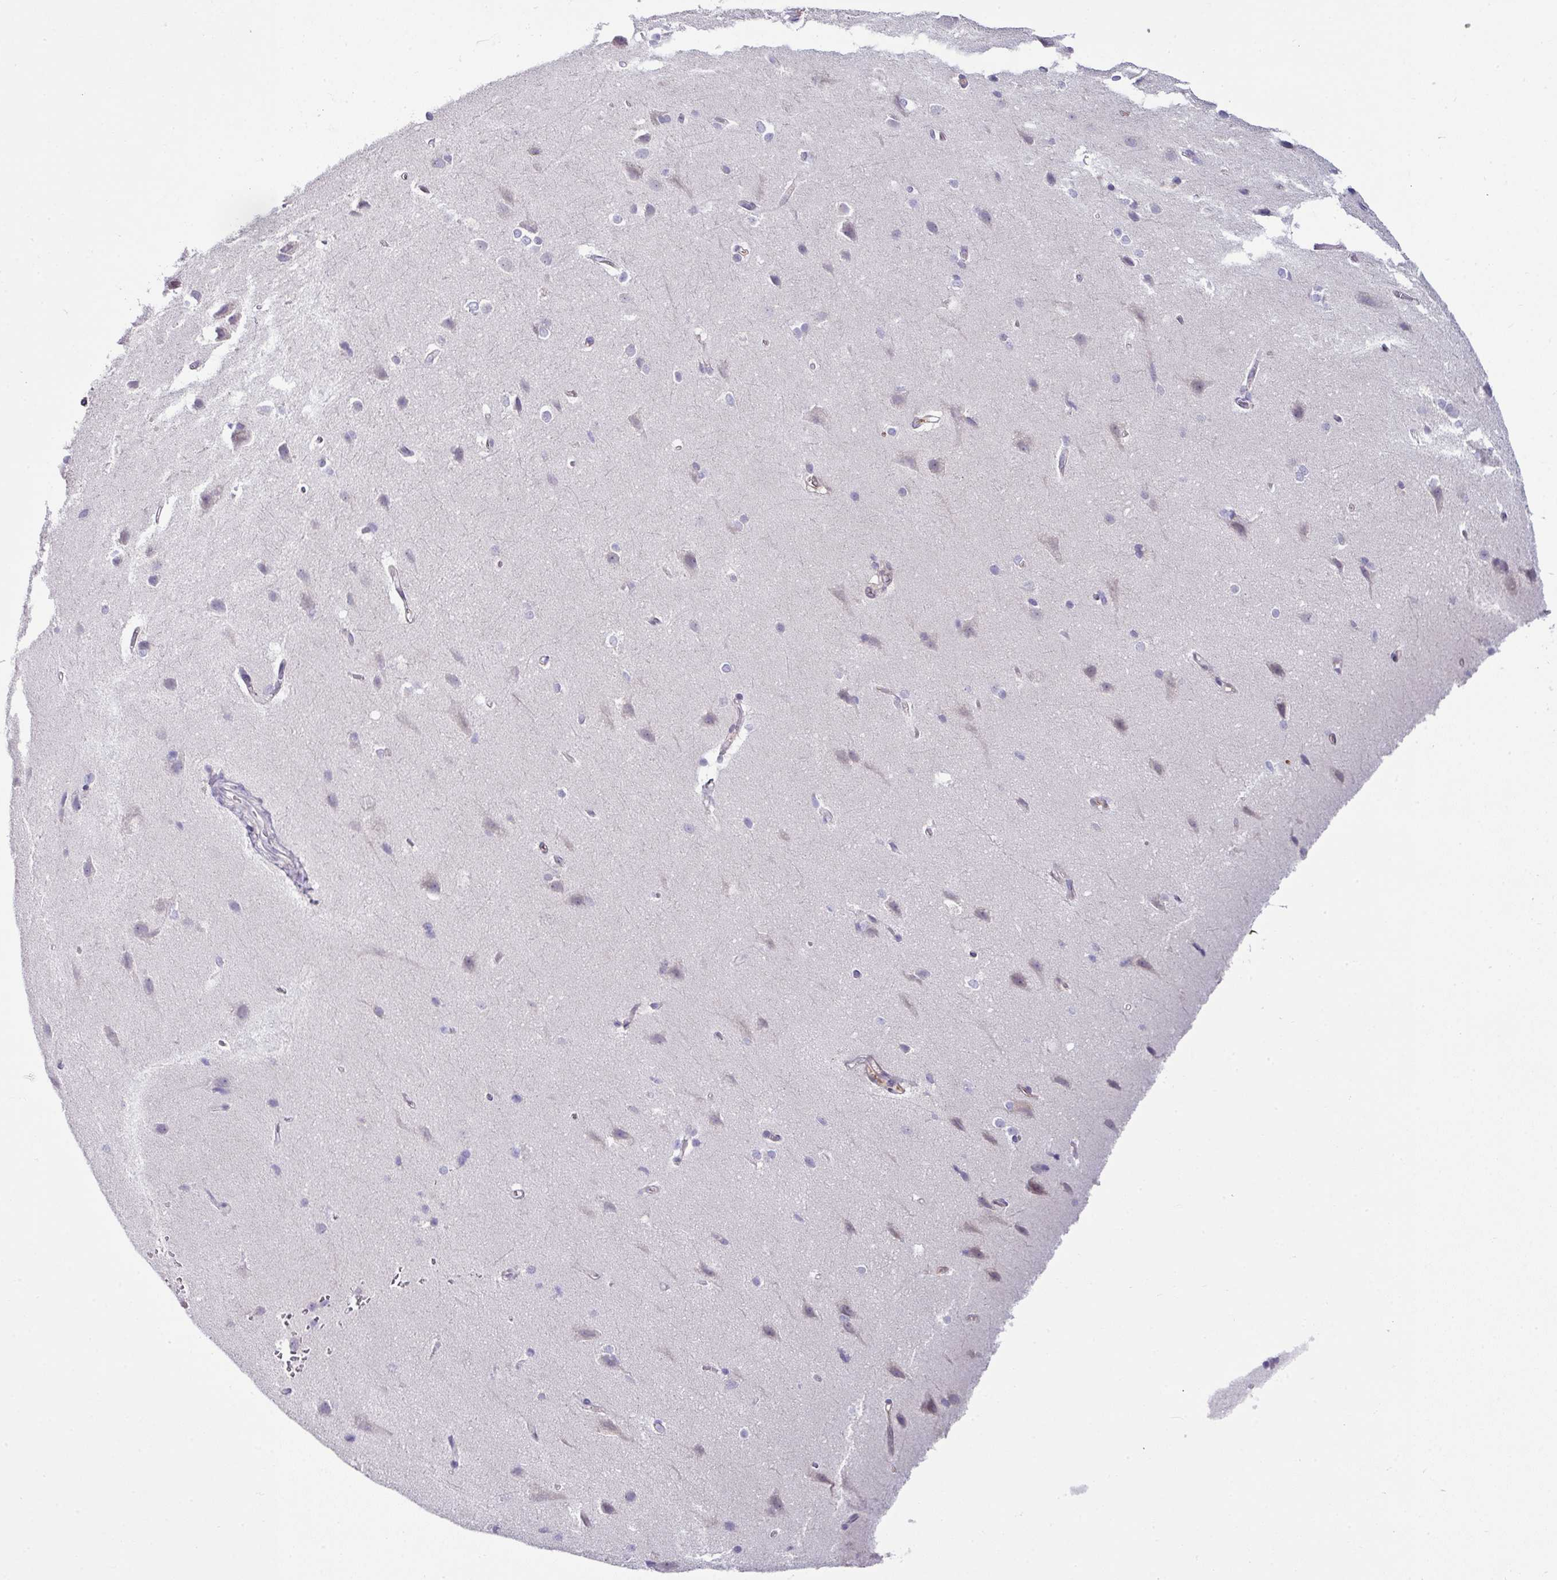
{"staining": {"intensity": "weak", "quantity": "25%-75%", "location": "cytoplasmic/membranous"}, "tissue": "cerebral cortex", "cell_type": "Endothelial cells", "image_type": "normal", "snomed": [{"axis": "morphology", "description": "Normal tissue, NOS"}, {"axis": "topography", "description": "Cerebral cortex"}], "caption": "Cerebral cortex stained with a brown dye displays weak cytoplasmic/membranous positive expression in about 25%-75% of endothelial cells.", "gene": "SLAMF6", "patient": {"sex": "male", "age": 37}}